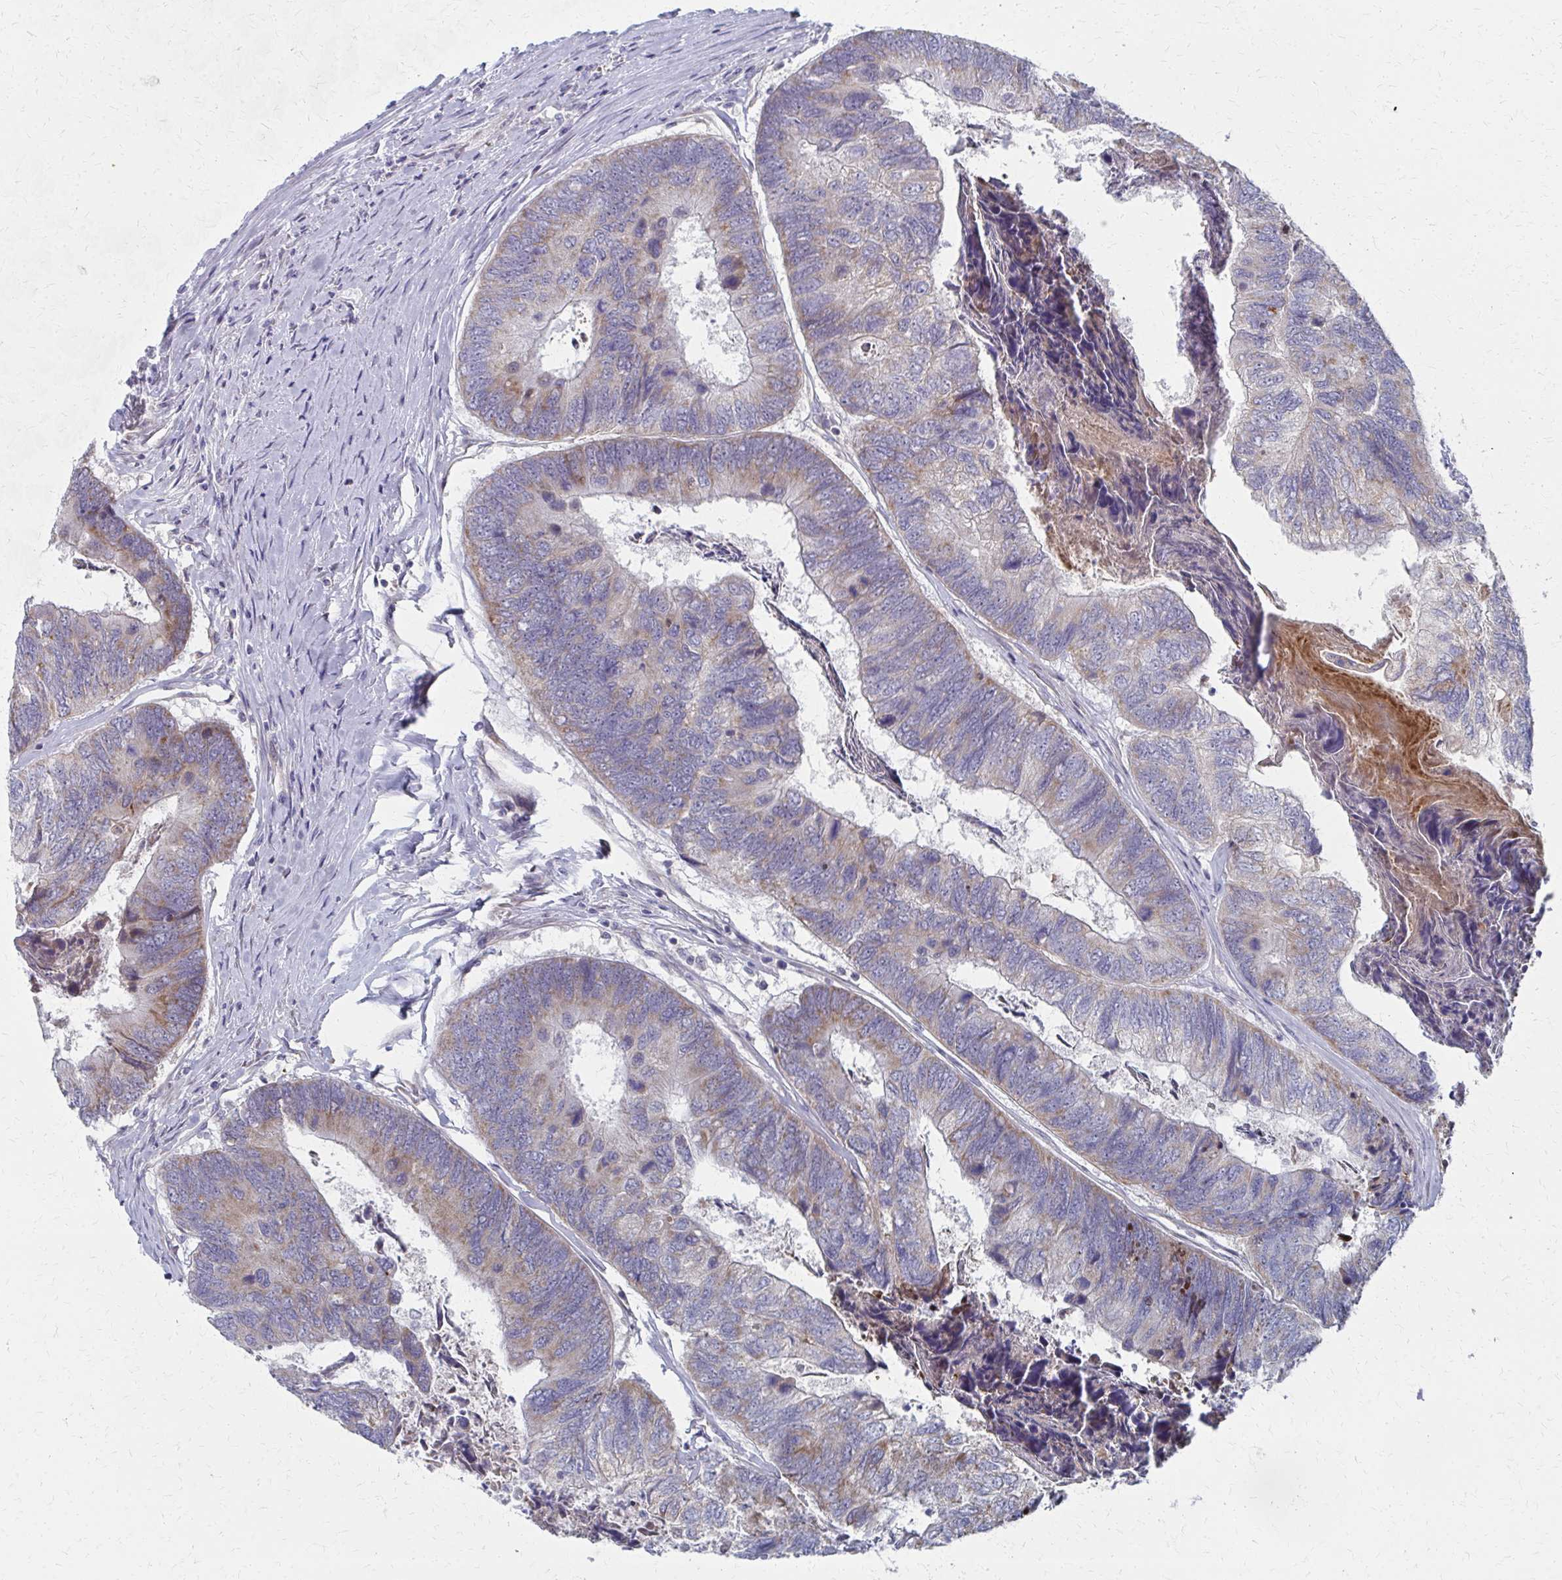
{"staining": {"intensity": "moderate", "quantity": "25%-75%", "location": "cytoplasmic/membranous"}, "tissue": "colorectal cancer", "cell_type": "Tumor cells", "image_type": "cancer", "snomed": [{"axis": "morphology", "description": "Adenocarcinoma, NOS"}, {"axis": "topography", "description": "Colon"}], "caption": "Immunohistochemistry micrograph of neoplastic tissue: colorectal cancer stained using immunohistochemistry (IHC) demonstrates medium levels of moderate protein expression localized specifically in the cytoplasmic/membranous of tumor cells, appearing as a cytoplasmic/membranous brown color.", "gene": "FAHD1", "patient": {"sex": "female", "age": 67}}